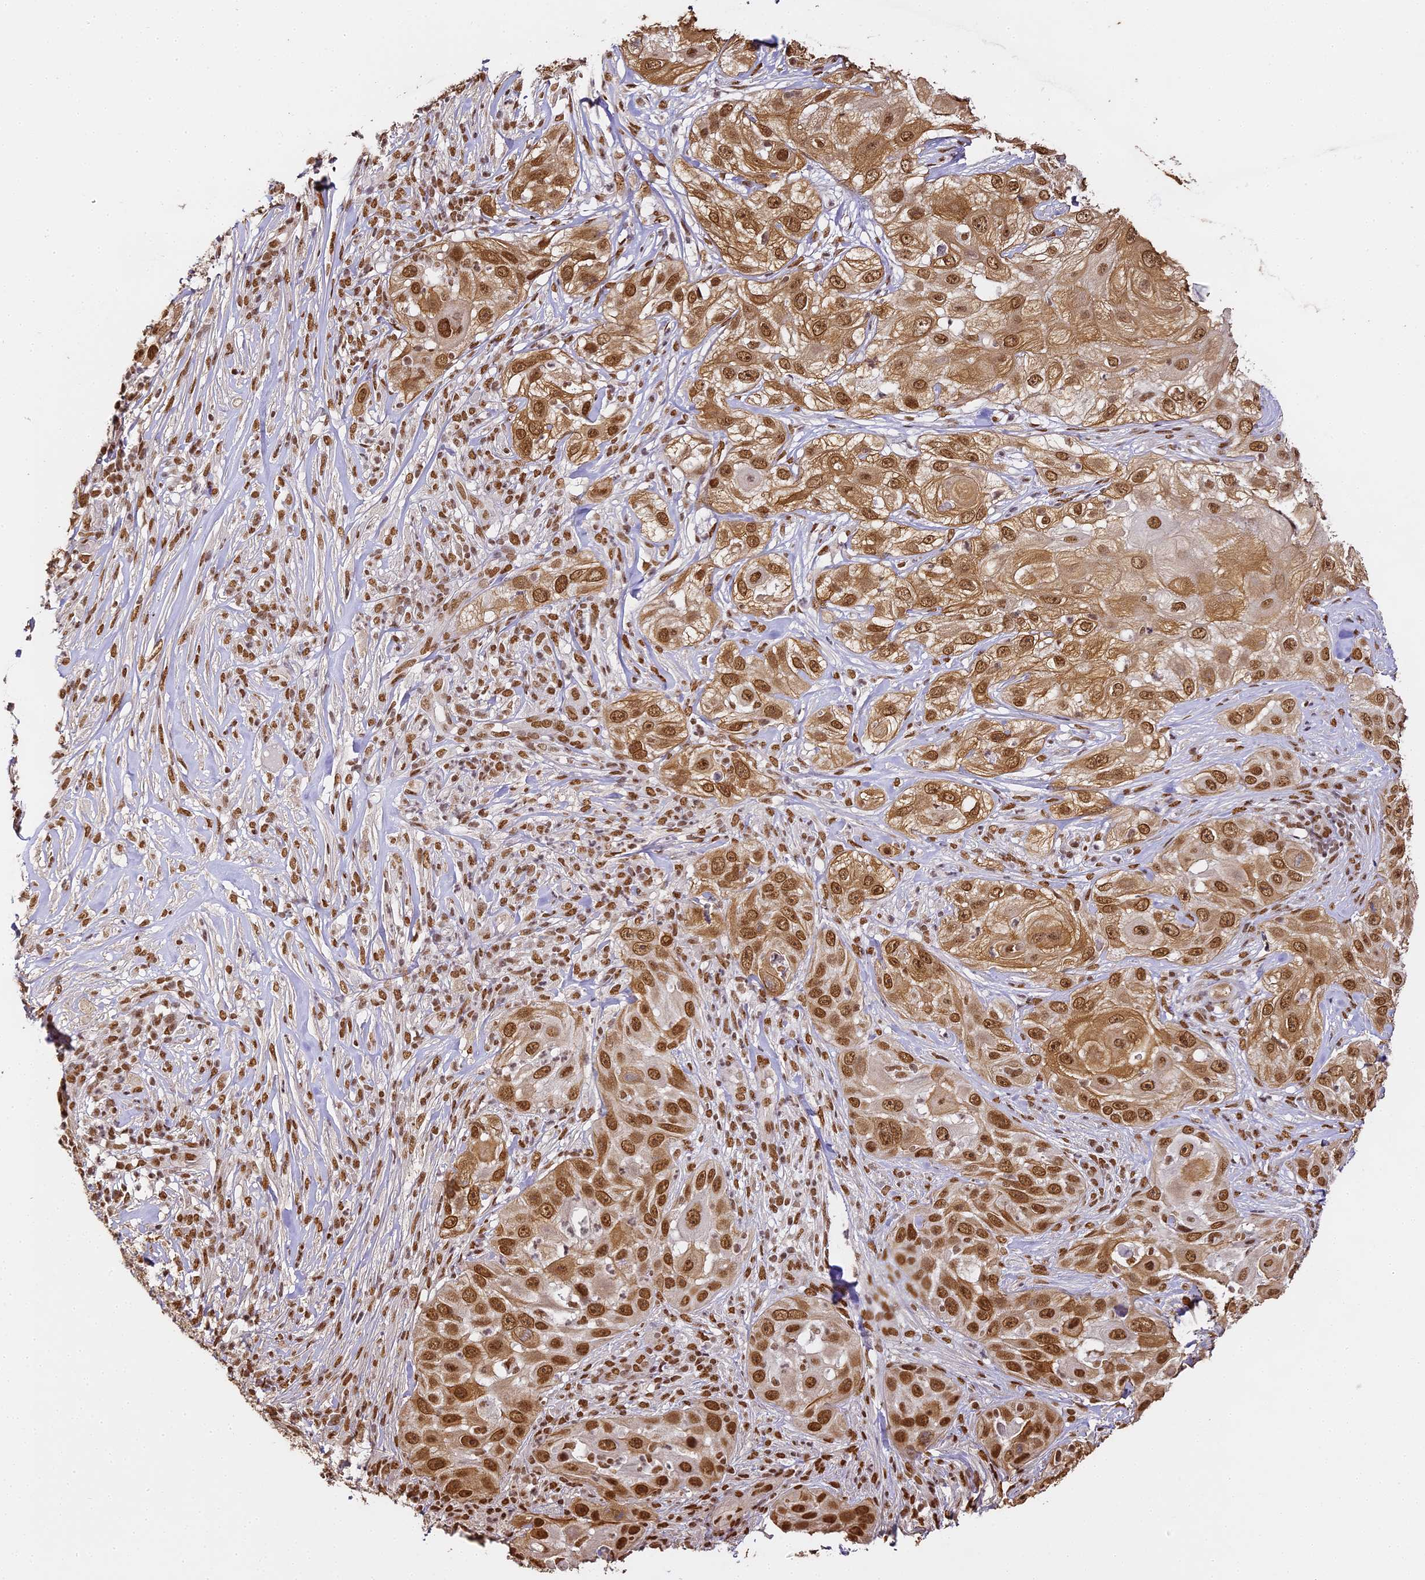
{"staining": {"intensity": "strong", "quantity": ">75%", "location": "cytoplasmic/membranous,nuclear"}, "tissue": "skin cancer", "cell_type": "Tumor cells", "image_type": "cancer", "snomed": [{"axis": "morphology", "description": "Squamous cell carcinoma, NOS"}, {"axis": "topography", "description": "Skin"}], "caption": "Skin squamous cell carcinoma stained for a protein shows strong cytoplasmic/membranous and nuclear positivity in tumor cells. Immunohistochemistry (ihc) stains the protein of interest in brown and the nuclei are stained blue.", "gene": "HNRNPA1", "patient": {"sex": "female", "age": 44}}